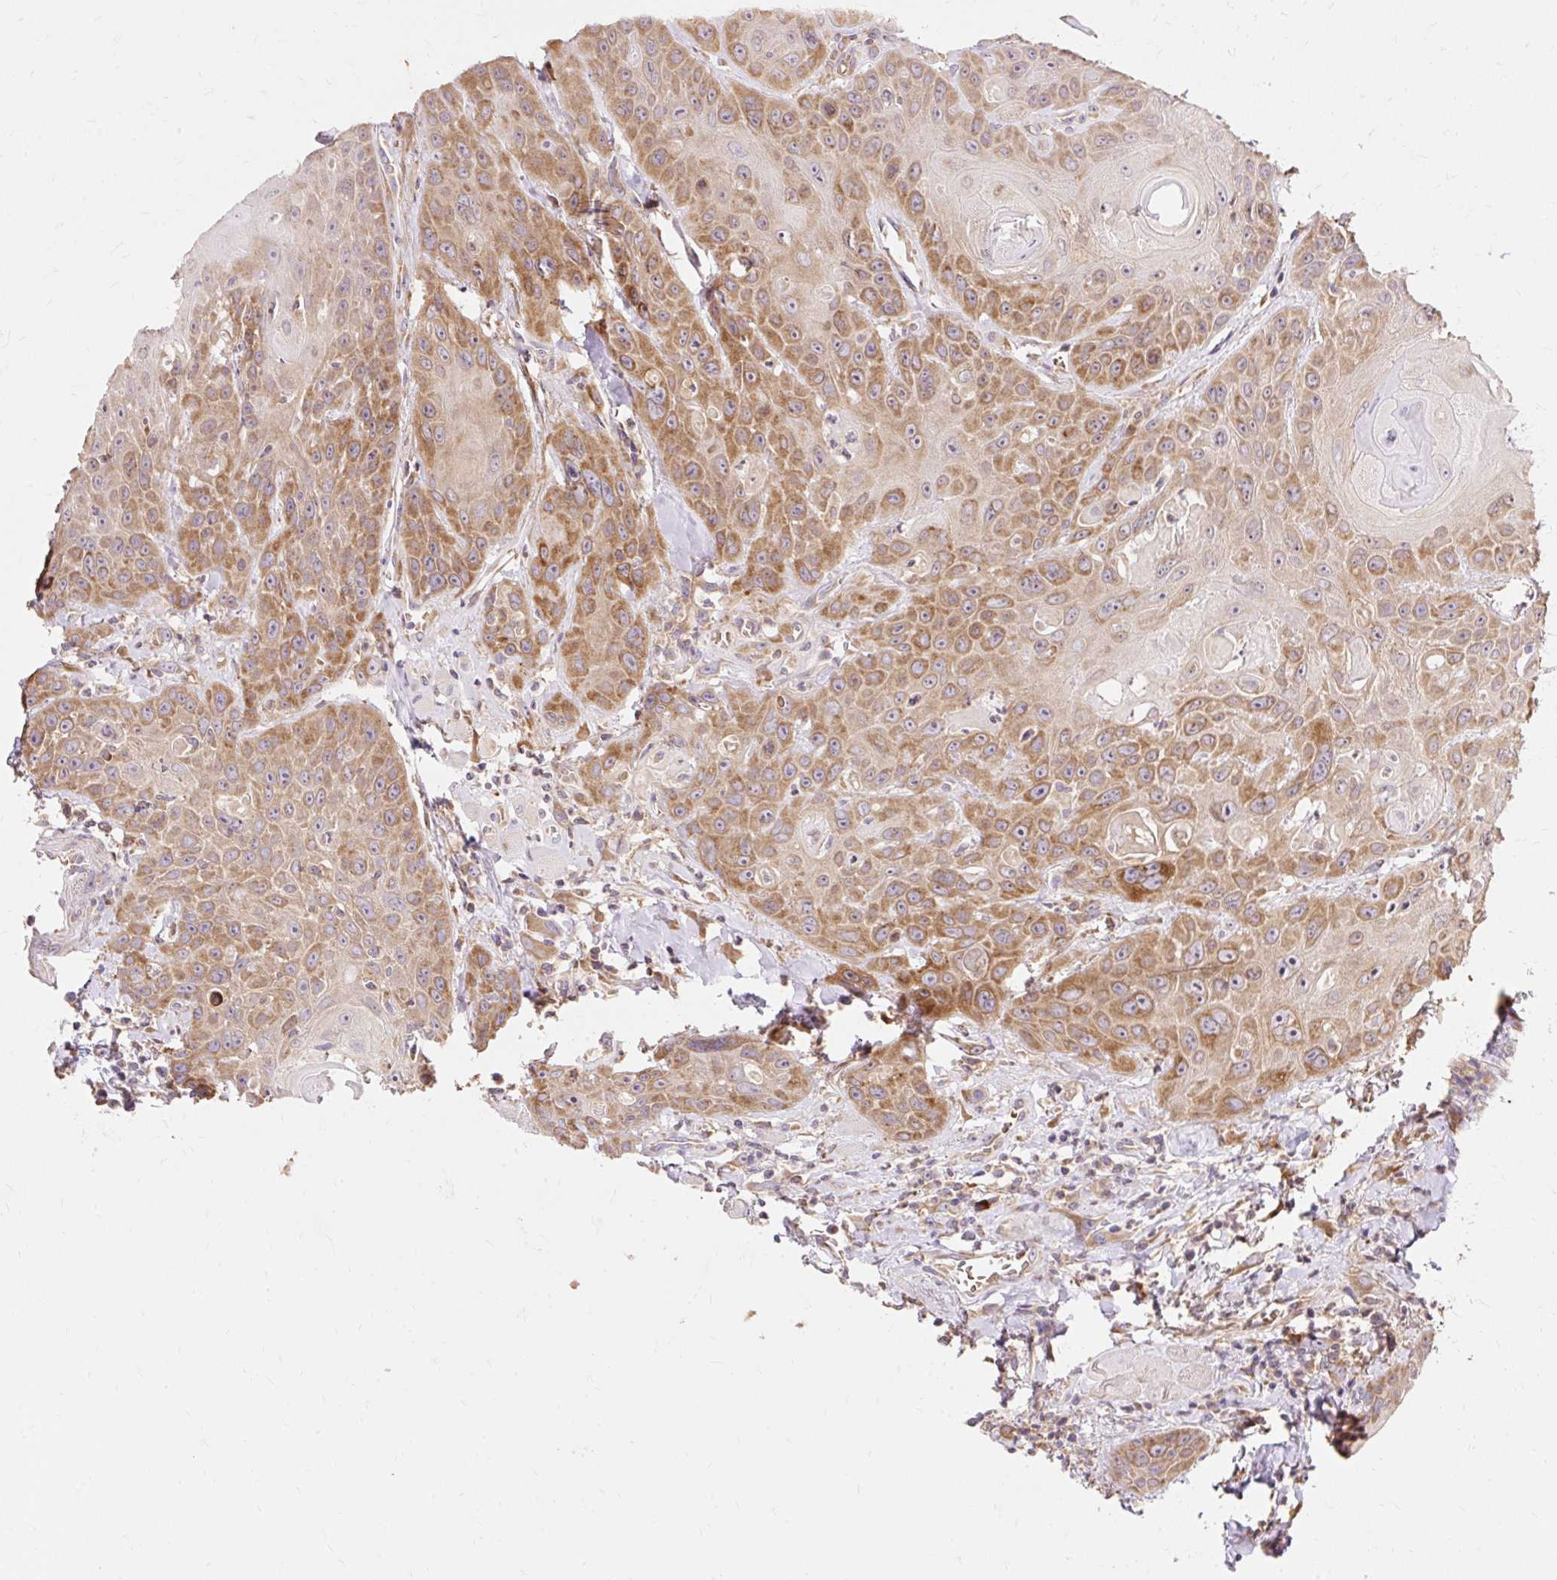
{"staining": {"intensity": "moderate", "quantity": ">75%", "location": "cytoplasmic/membranous"}, "tissue": "head and neck cancer", "cell_type": "Tumor cells", "image_type": "cancer", "snomed": [{"axis": "morphology", "description": "Squamous cell carcinoma, NOS"}, {"axis": "topography", "description": "Head-Neck"}], "caption": "A micrograph of human head and neck cancer stained for a protein exhibits moderate cytoplasmic/membranous brown staining in tumor cells.", "gene": "SEC63", "patient": {"sex": "female", "age": 59}}